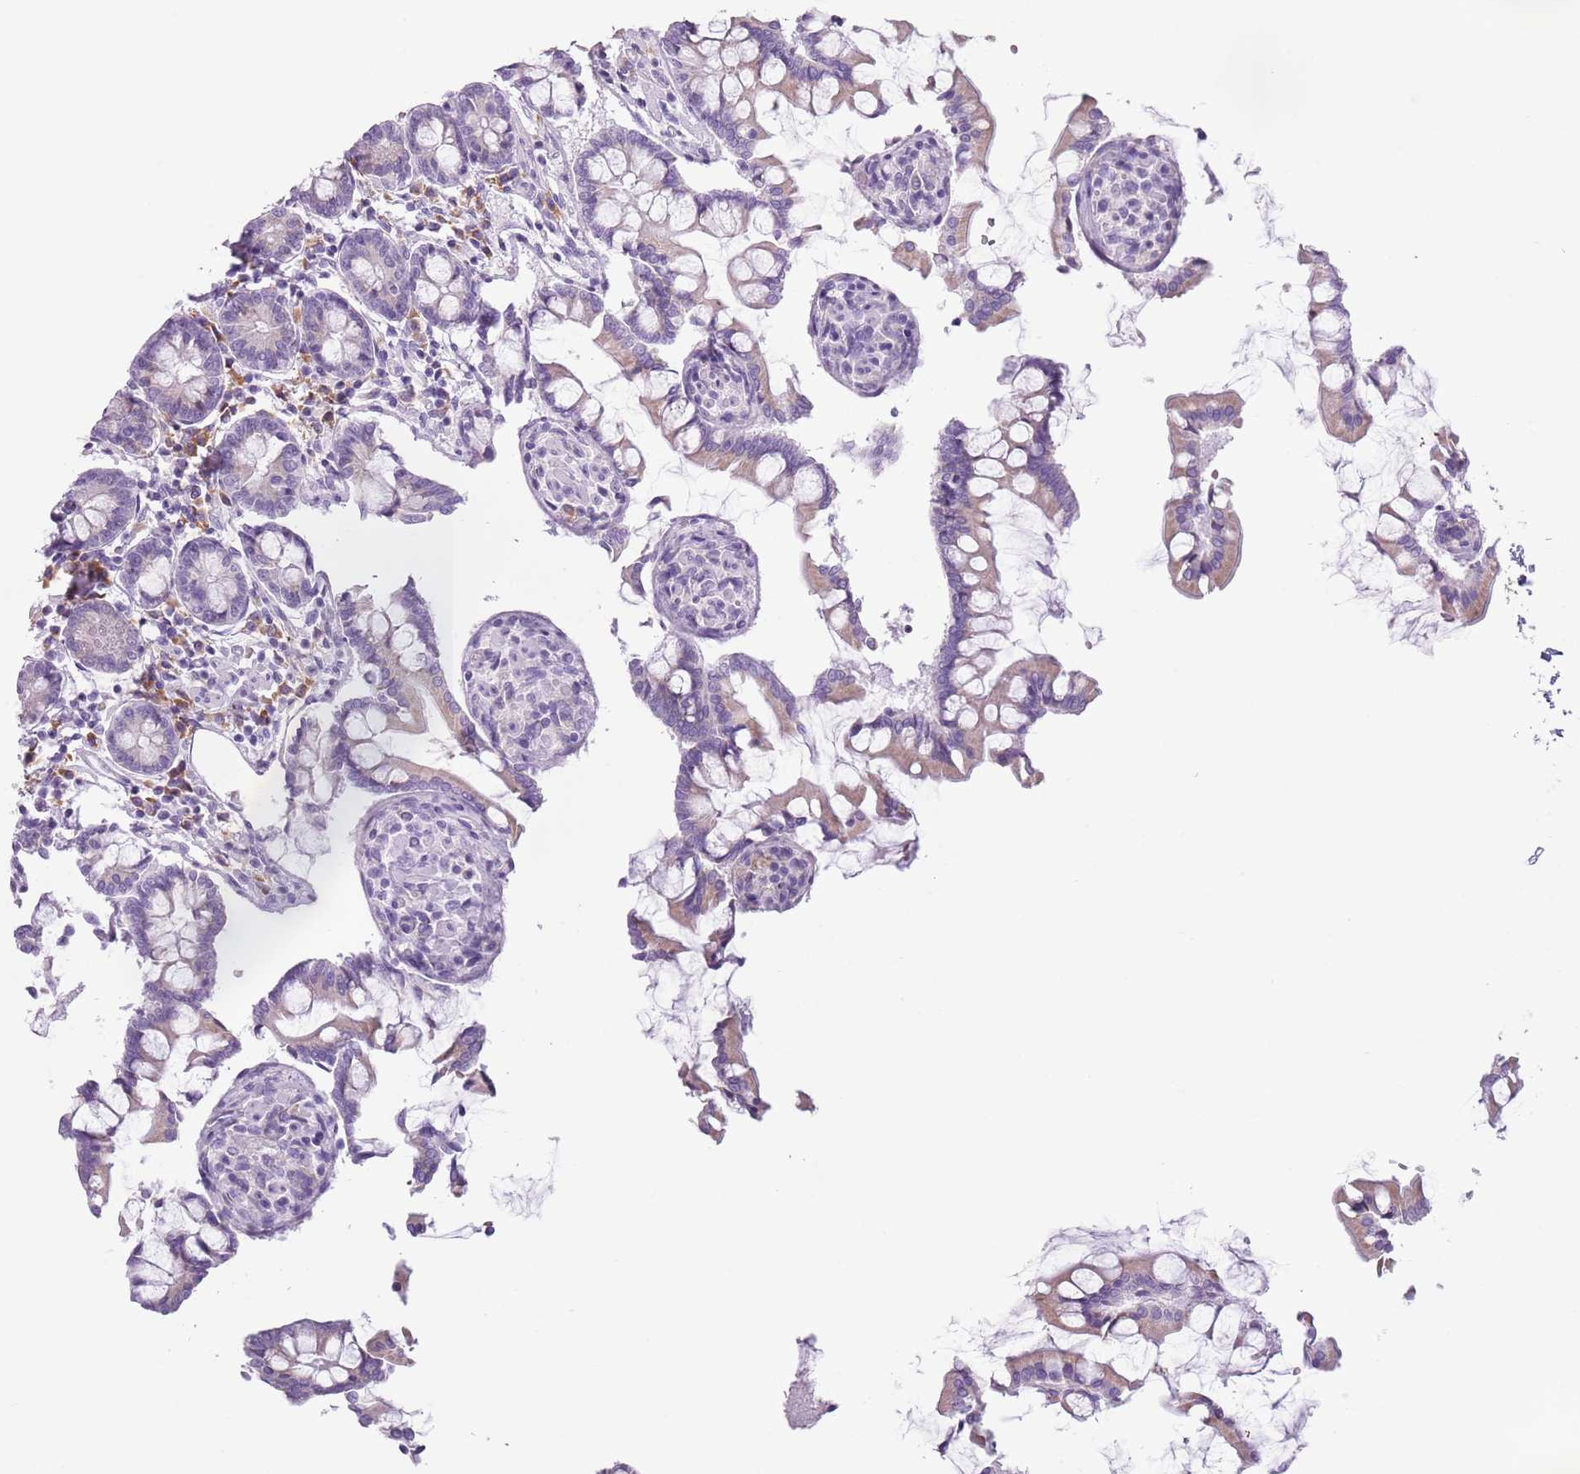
{"staining": {"intensity": "weak", "quantity": "25%-75%", "location": "cytoplasmic/membranous"}, "tissue": "small intestine", "cell_type": "Glandular cells", "image_type": "normal", "snomed": [{"axis": "morphology", "description": "Normal tissue, NOS"}, {"axis": "topography", "description": "Small intestine"}], "caption": "Protein expression by IHC demonstrates weak cytoplasmic/membranous positivity in approximately 25%-75% of glandular cells in unremarkable small intestine.", "gene": "HYOU1", "patient": {"sex": "male", "age": 41}}